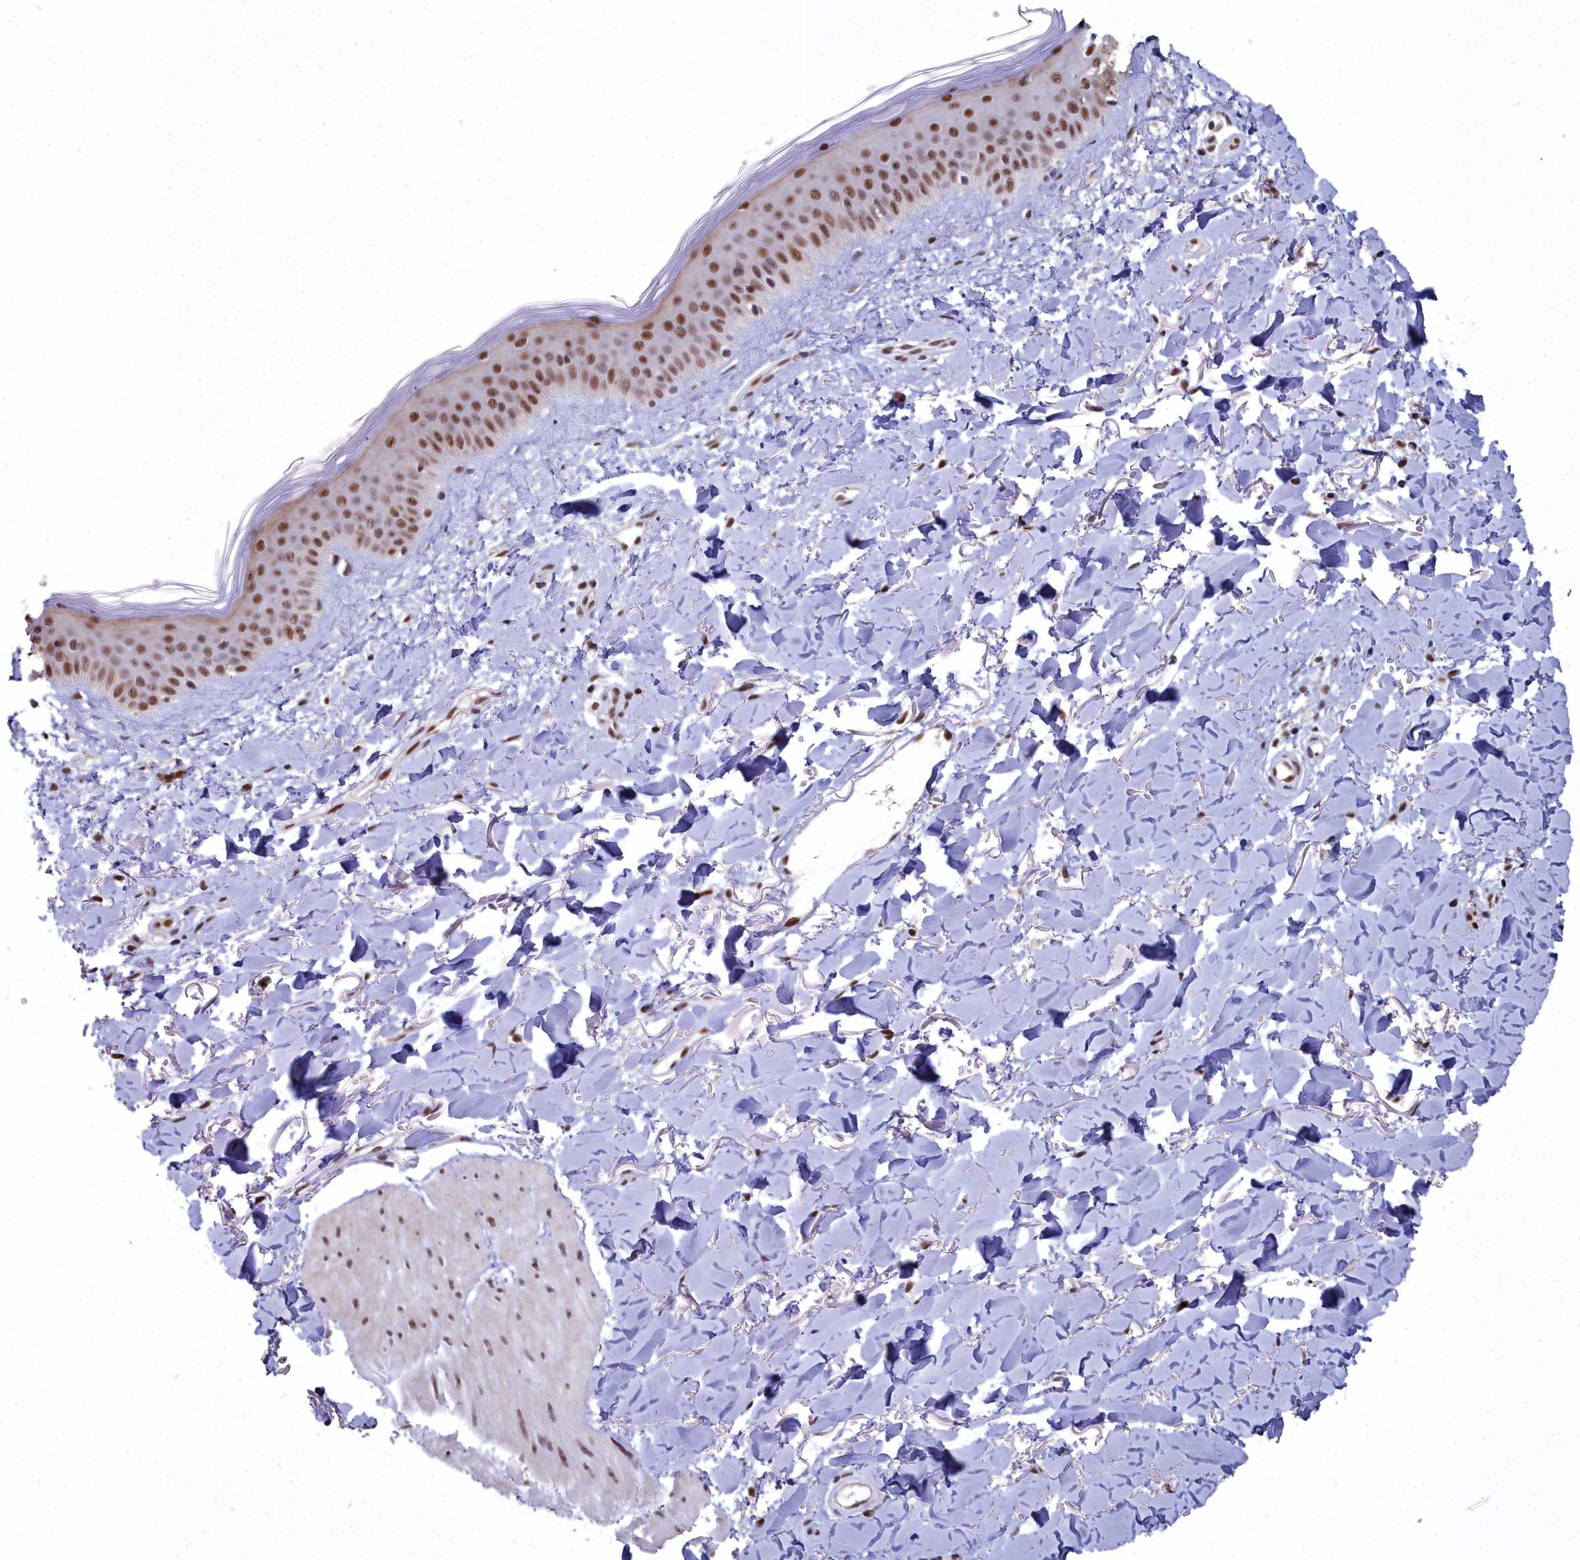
{"staining": {"intensity": "strong", "quantity": ">75%", "location": "nuclear"}, "tissue": "skin", "cell_type": "Fibroblasts", "image_type": "normal", "snomed": [{"axis": "morphology", "description": "Normal tissue, NOS"}, {"axis": "topography", "description": "Skin"}], "caption": "Immunohistochemical staining of normal human skin shows >75% levels of strong nuclear protein positivity in approximately >75% of fibroblasts.", "gene": "SF3B3", "patient": {"sex": "female", "age": 58}}